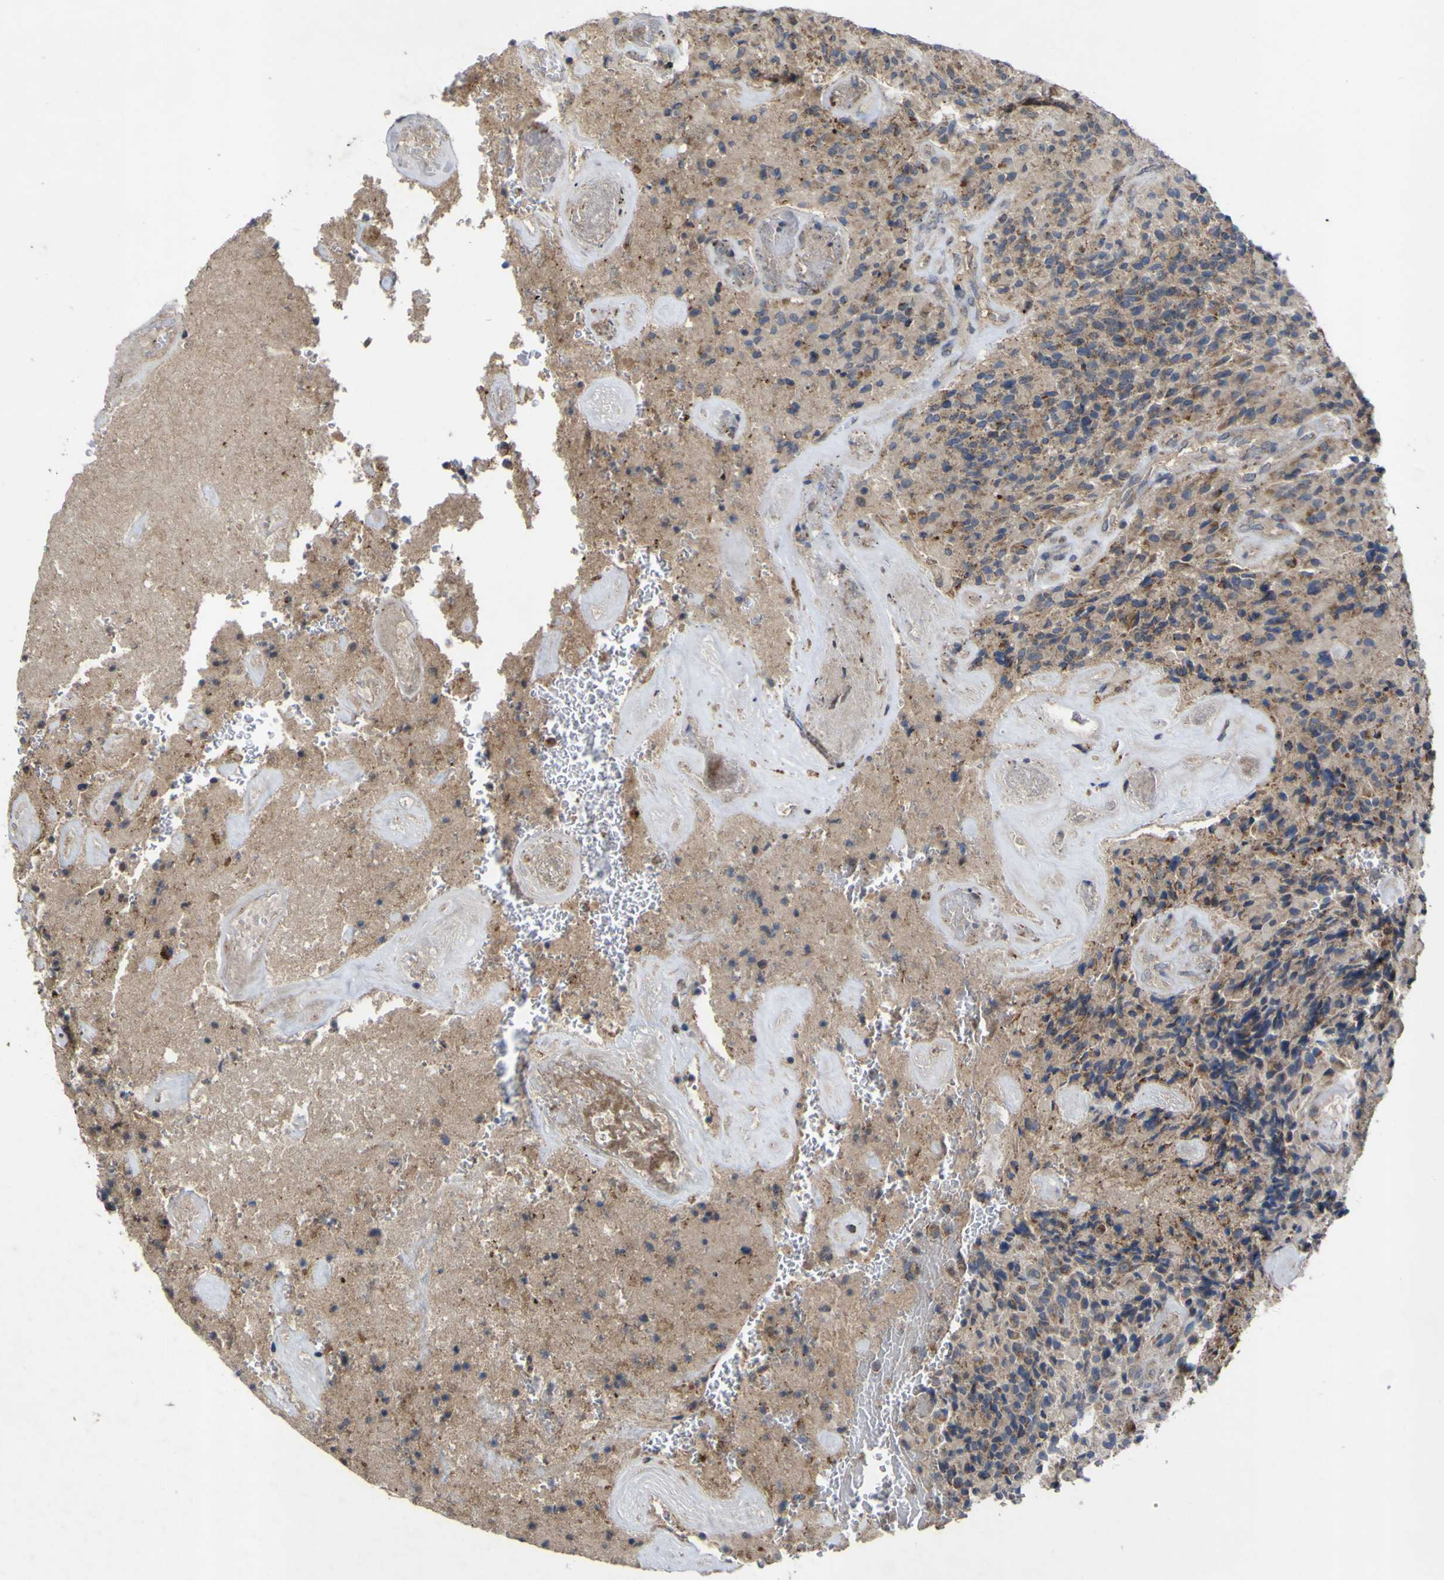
{"staining": {"intensity": "moderate", "quantity": "<25%", "location": "cytoplasmic/membranous"}, "tissue": "glioma", "cell_type": "Tumor cells", "image_type": "cancer", "snomed": [{"axis": "morphology", "description": "Glioma, malignant, High grade"}, {"axis": "topography", "description": "Brain"}], "caption": "High-magnification brightfield microscopy of malignant glioma (high-grade) stained with DAB (brown) and counterstained with hematoxylin (blue). tumor cells exhibit moderate cytoplasmic/membranous staining is identified in about<25% of cells. The staining was performed using DAB (3,3'-diaminobenzidine) to visualize the protein expression in brown, while the nuclei were stained in blue with hematoxylin (Magnification: 20x).", "gene": "IRAK2", "patient": {"sex": "male", "age": 71}}